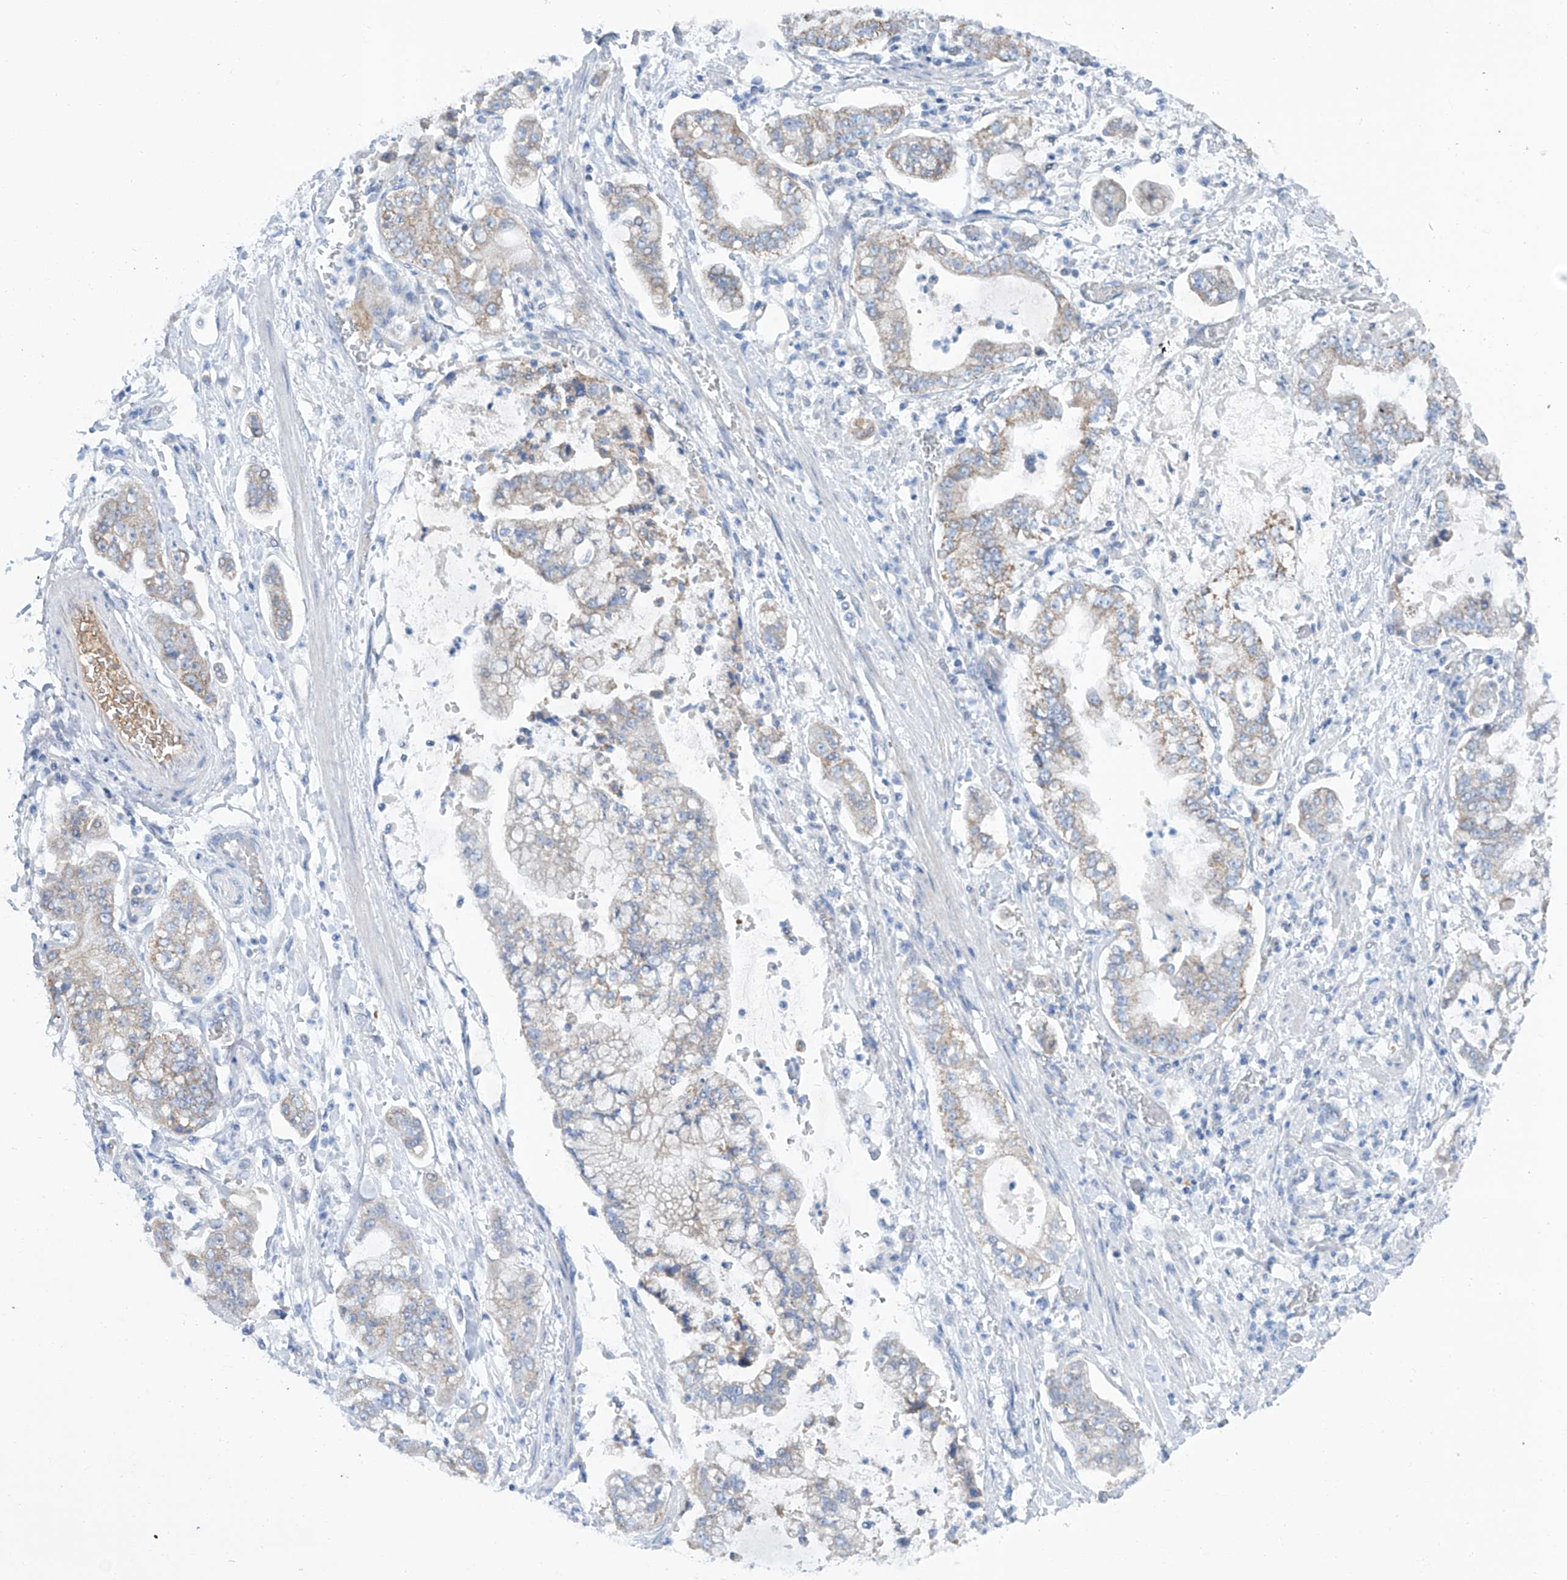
{"staining": {"intensity": "weak", "quantity": "<25%", "location": "cytoplasmic/membranous"}, "tissue": "stomach cancer", "cell_type": "Tumor cells", "image_type": "cancer", "snomed": [{"axis": "morphology", "description": "Adenocarcinoma, NOS"}, {"axis": "topography", "description": "Stomach"}], "caption": "Tumor cells are negative for protein expression in human stomach adenocarcinoma. The staining is performed using DAB brown chromogen with nuclei counter-stained in using hematoxylin.", "gene": "SIX4", "patient": {"sex": "male", "age": 76}}